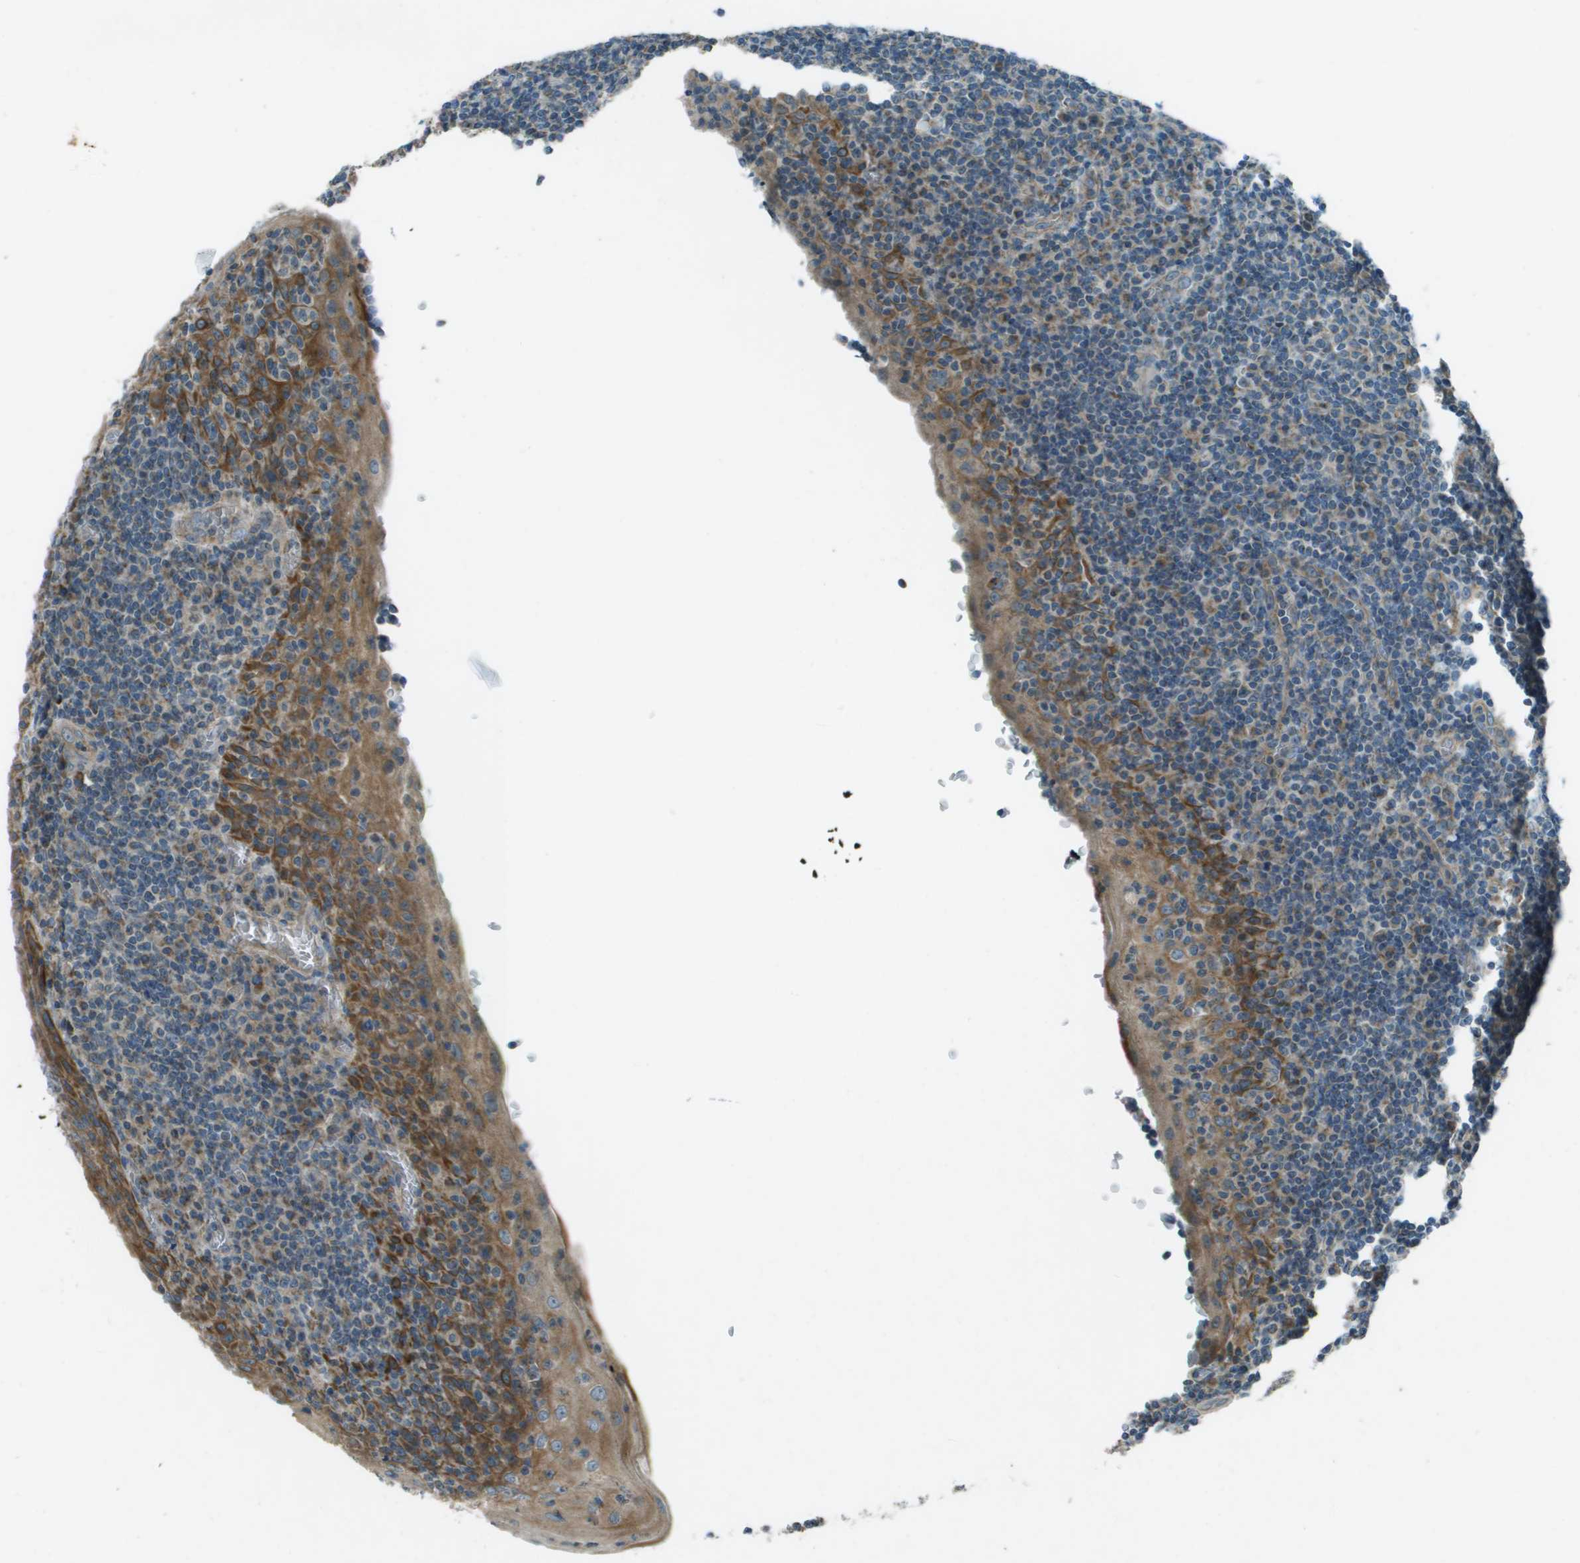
{"staining": {"intensity": "moderate", "quantity": "<25%", "location": "cytoplasmic/membranous"}, "tissue": "tonsil", "cell_type": "Non-germinal center cells", "image_type": "normal", "snomed": [{"axis": "morphology", "description": "Normal tissue, NOS"}, {"axis": "topography", "description": "Tonsil"}], "caption": "A high-resolution image shows immunohistochemistry staining of normal tonsil, which exhibits moderate cytoplasmic/membranous expression in about <25% of non-germinal center cells. The protein is stained brown, and the nuclei are stained in blue (DAB (3,3'-diaminobenzidine) IHC with brightfield microscopy, high magnification).", "gene": "MIGA1", "patient": {"sex": "male", "age": 37}}